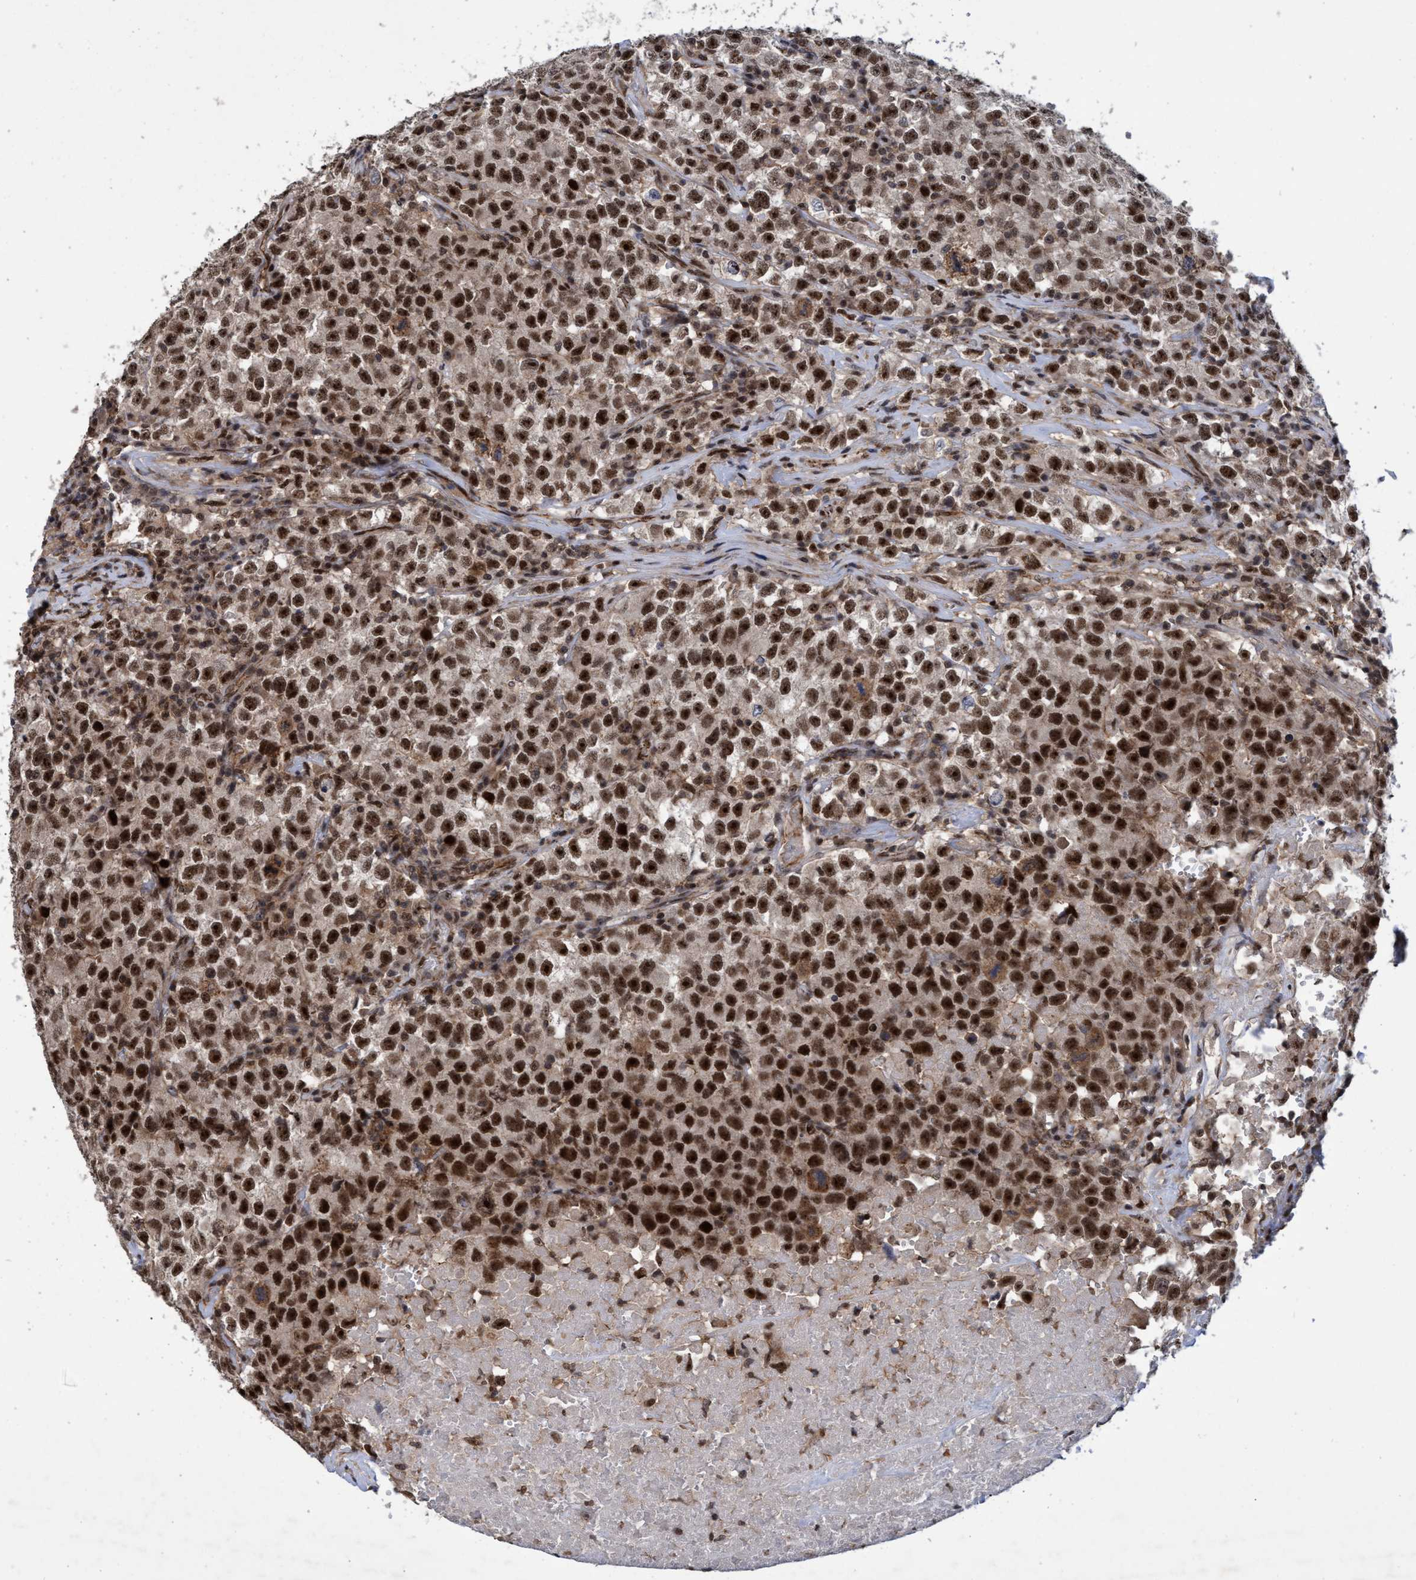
{"staining": {"intensity": "strong", "quantity": ">75%", "location": "nuclear"}, "tissue": "testis cancer", "cell_type": "Tumor cells", "image_type": "cancer", "snomed": [{"axis": "morphology", "description": "Seminoma, NOS"}, {"axis": "topography", "description": "Testis"}], "caption": "A histopathology image of human testis cancer stained for a protein reveals strong nuclear brown staining in tumor cells.", "gene": "GTF2F1", "patient": {"sex": "male", "age": 22}}